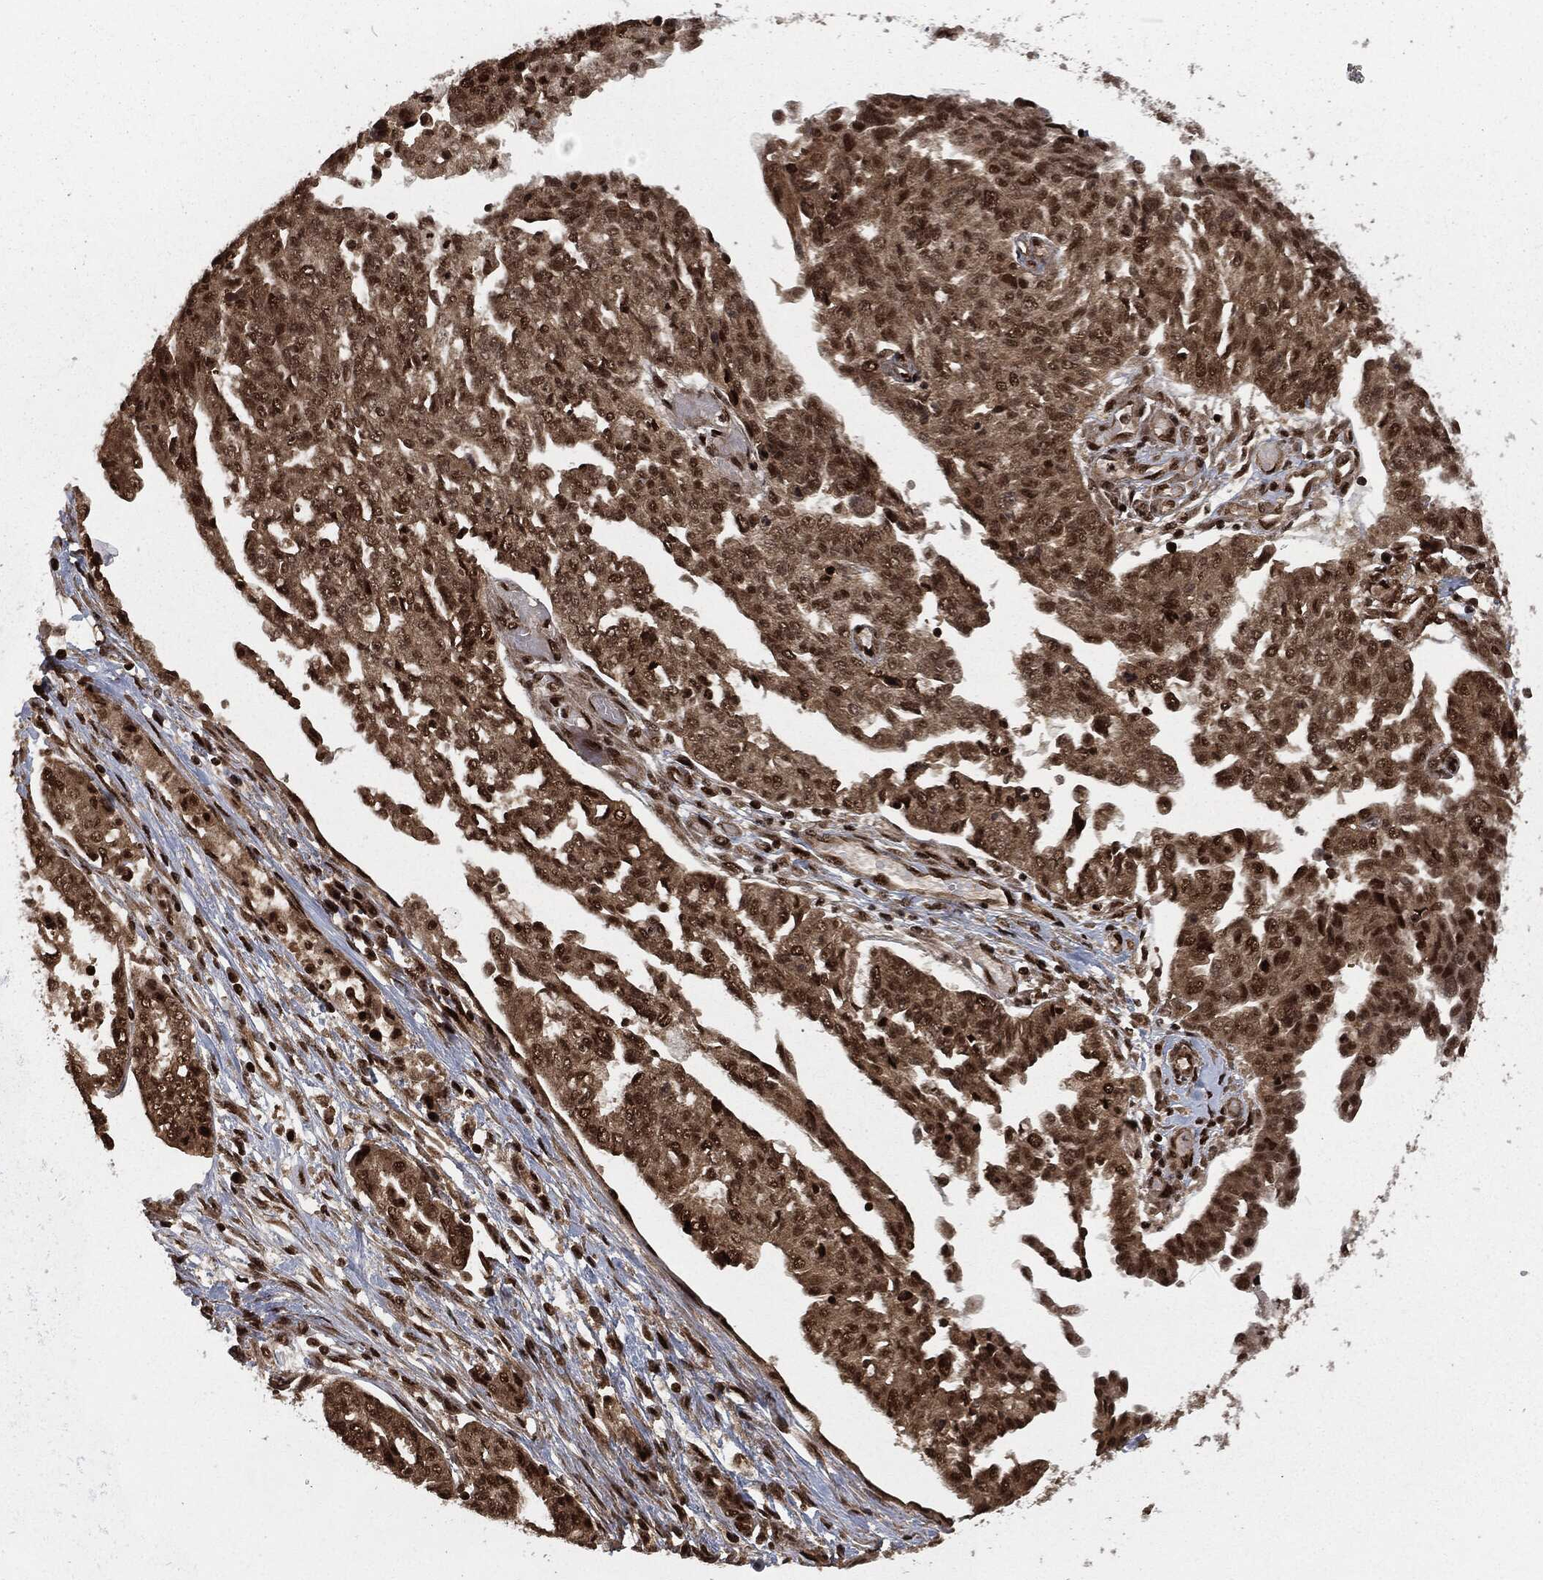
{"staining": {"intensity": "strong", "quantity": "<25%", "location": "cytoplasmic/membranous,nuclear"}, "tissue": "ovarian cancer", "cell_type": "Tumor cells", "image_type": "cancer", "snomed": [{"axis": "morphology", "description": "Cystadenocarcinoma, serous, NOS"}, {"axis": "topography", "description": "Ovary"}], "caption": "Ovarian cancer (serous cystadenocarcinoma) was stained to show a protein in brown. There is medium levels of strong cytoplasmic/membranous and nuclear positivity in about <25% of tumor cells.", "gene": "NGRN", "patient": {"sex": "female", "age": 67}}